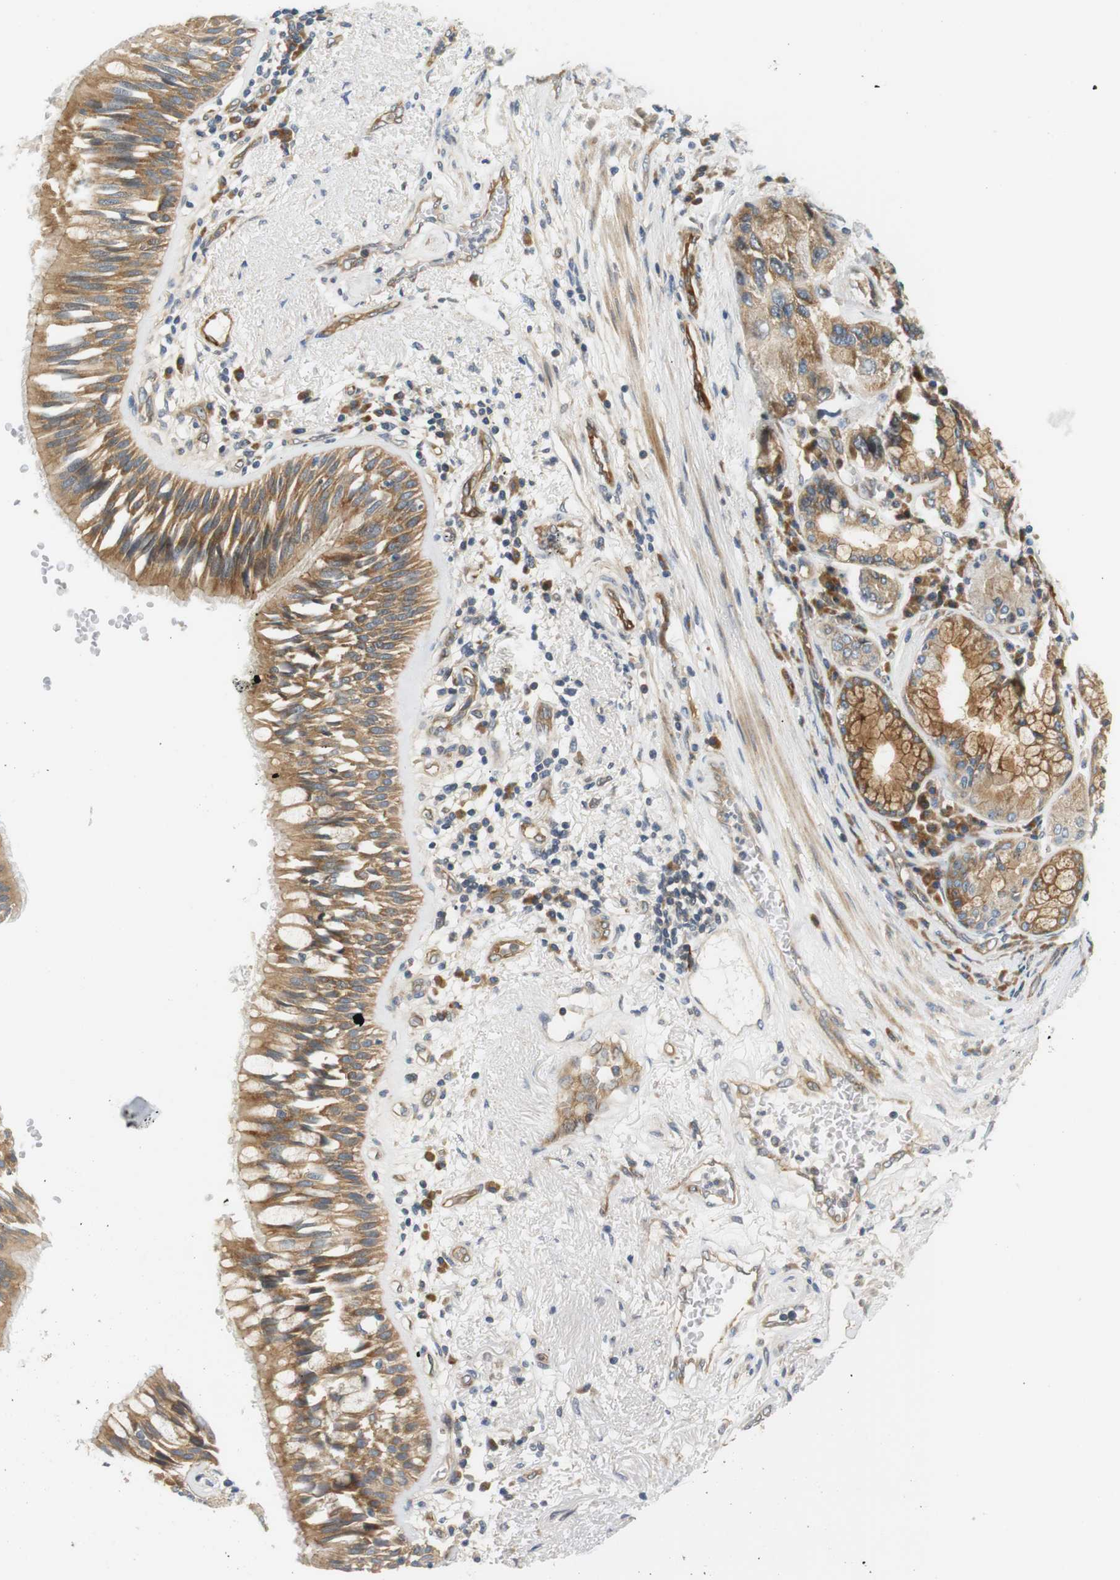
{"staining": {"intensity": "moderate", "quantity": ">75%", "location": "cytoplasmic/membranous"}, "tissue": "bronchus", "cell_type": "Respiratory epithelial cells", "image_type": "normal", "snomed": [{"axis": "morphology", "description": "Normal tissue, NOS"}, {"axis": "morphology", "description": "Adenocarcinoma, NOS"}, {"axis": "morphology", "description": "Adenocarcinoma, metastatic, NOS"}, {"axis": "topography", "description": "Lymph node"}, {"axis": "topography", "description": "Bronchus"}, {"axis": "topography", "description": "Lung"}], "caption": "Moderate cytoplasmic/membranous staining is present in approximately >75% of respiratory epithelial cells in unremarkable bronchus. Nuclei are stained in blue.", "gene": "SH3GLB1", "patient": {"sex": "female", "age": 54}}